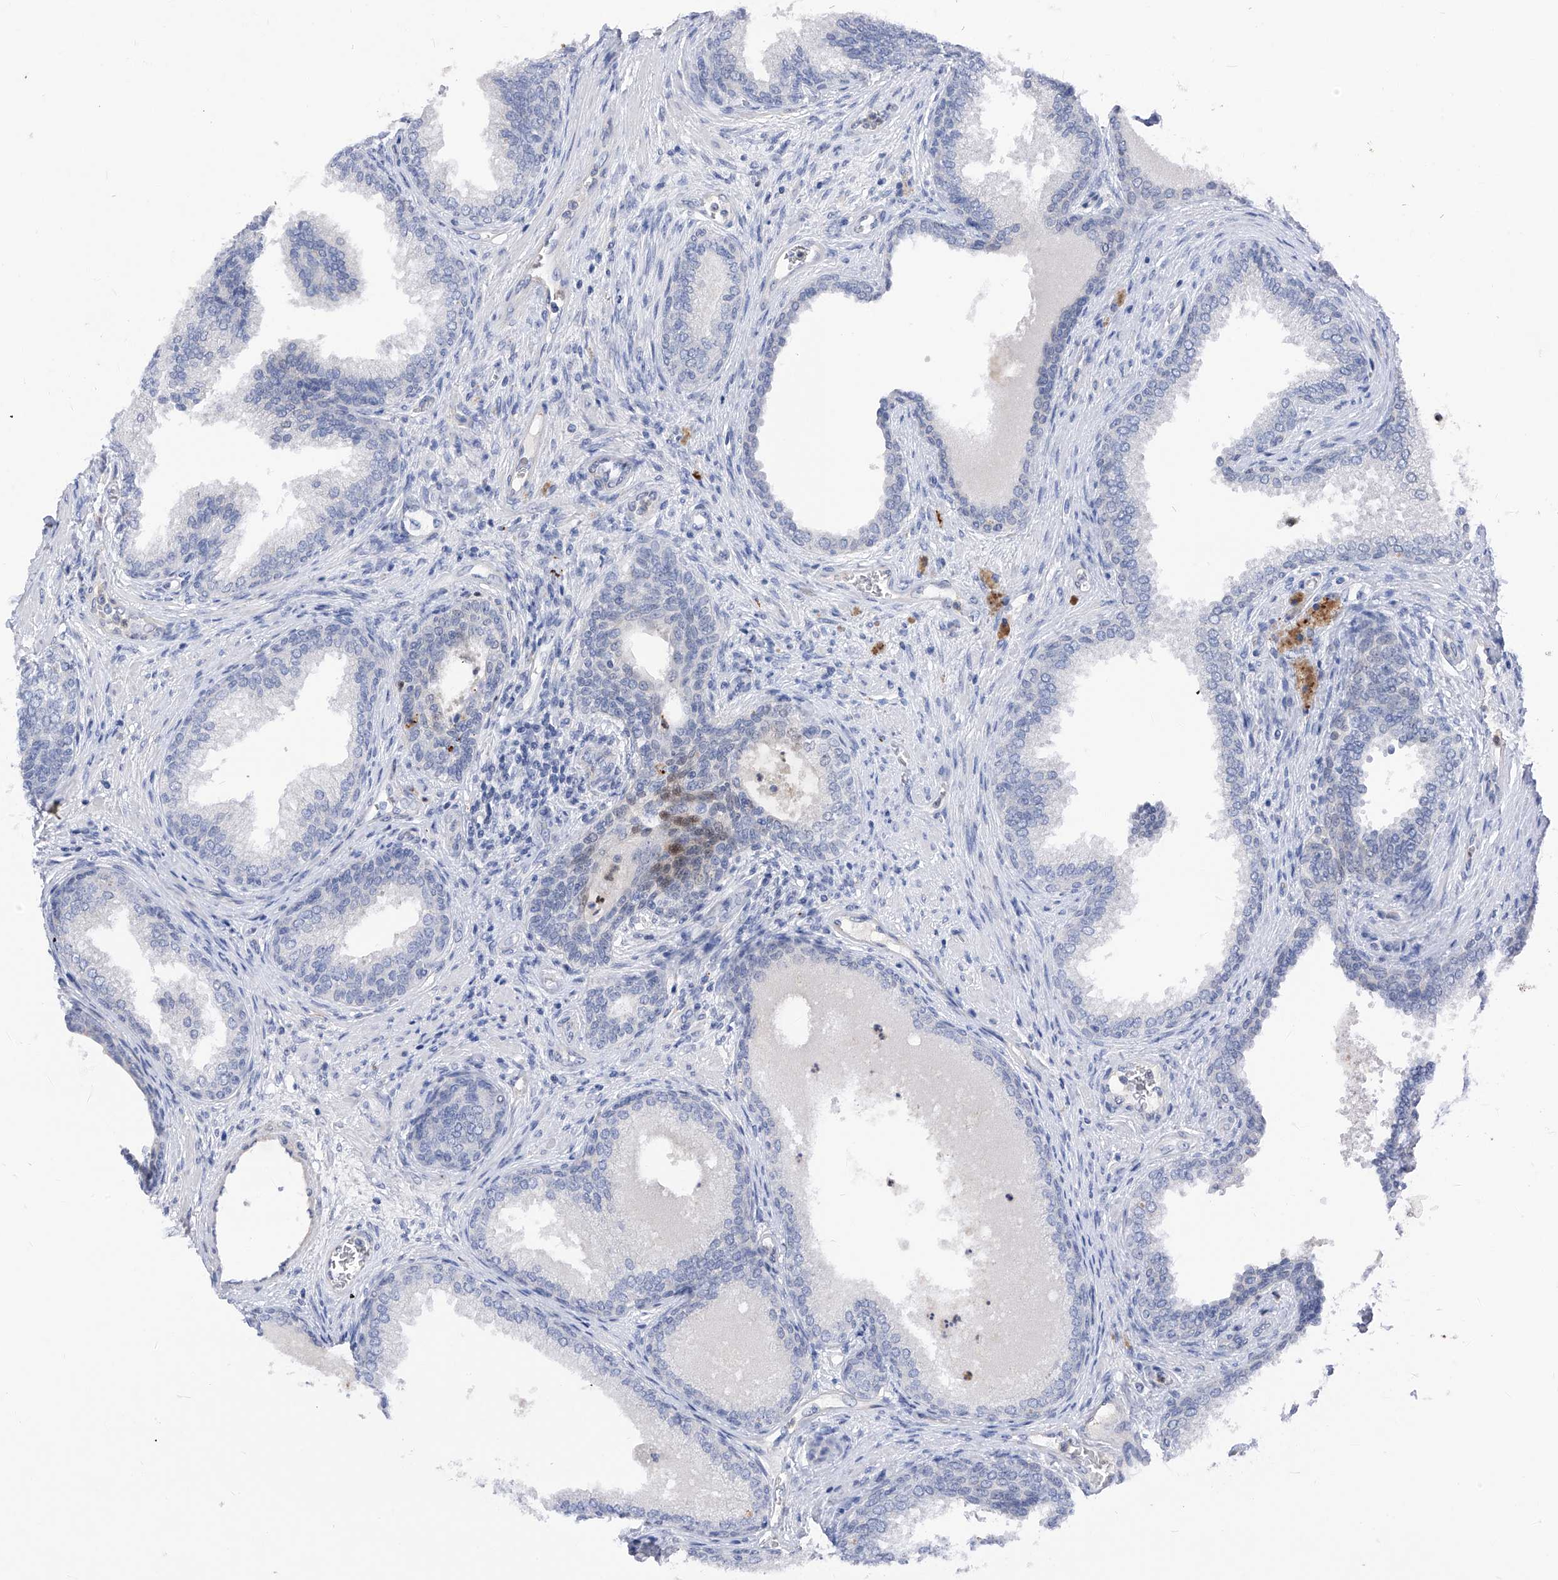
{"staining": {"intensity": "moderate", "quantity": "<25%", "location": "nuclear"}, "tissue": "prostate", "cell_type": "Glandular cells", "image_type": "normal", "snomed": [{"axis": "morphology", "description": "Normal tissue, NOS"}, {"axis": "topography", "description": "Prostate"}], "caption": "A micrograph of prostate stained for a protein displays moderate nuclear brown staining in glandular cells.", "gene": "PHF20", "patient": {"sex": "male", "age": 76}}